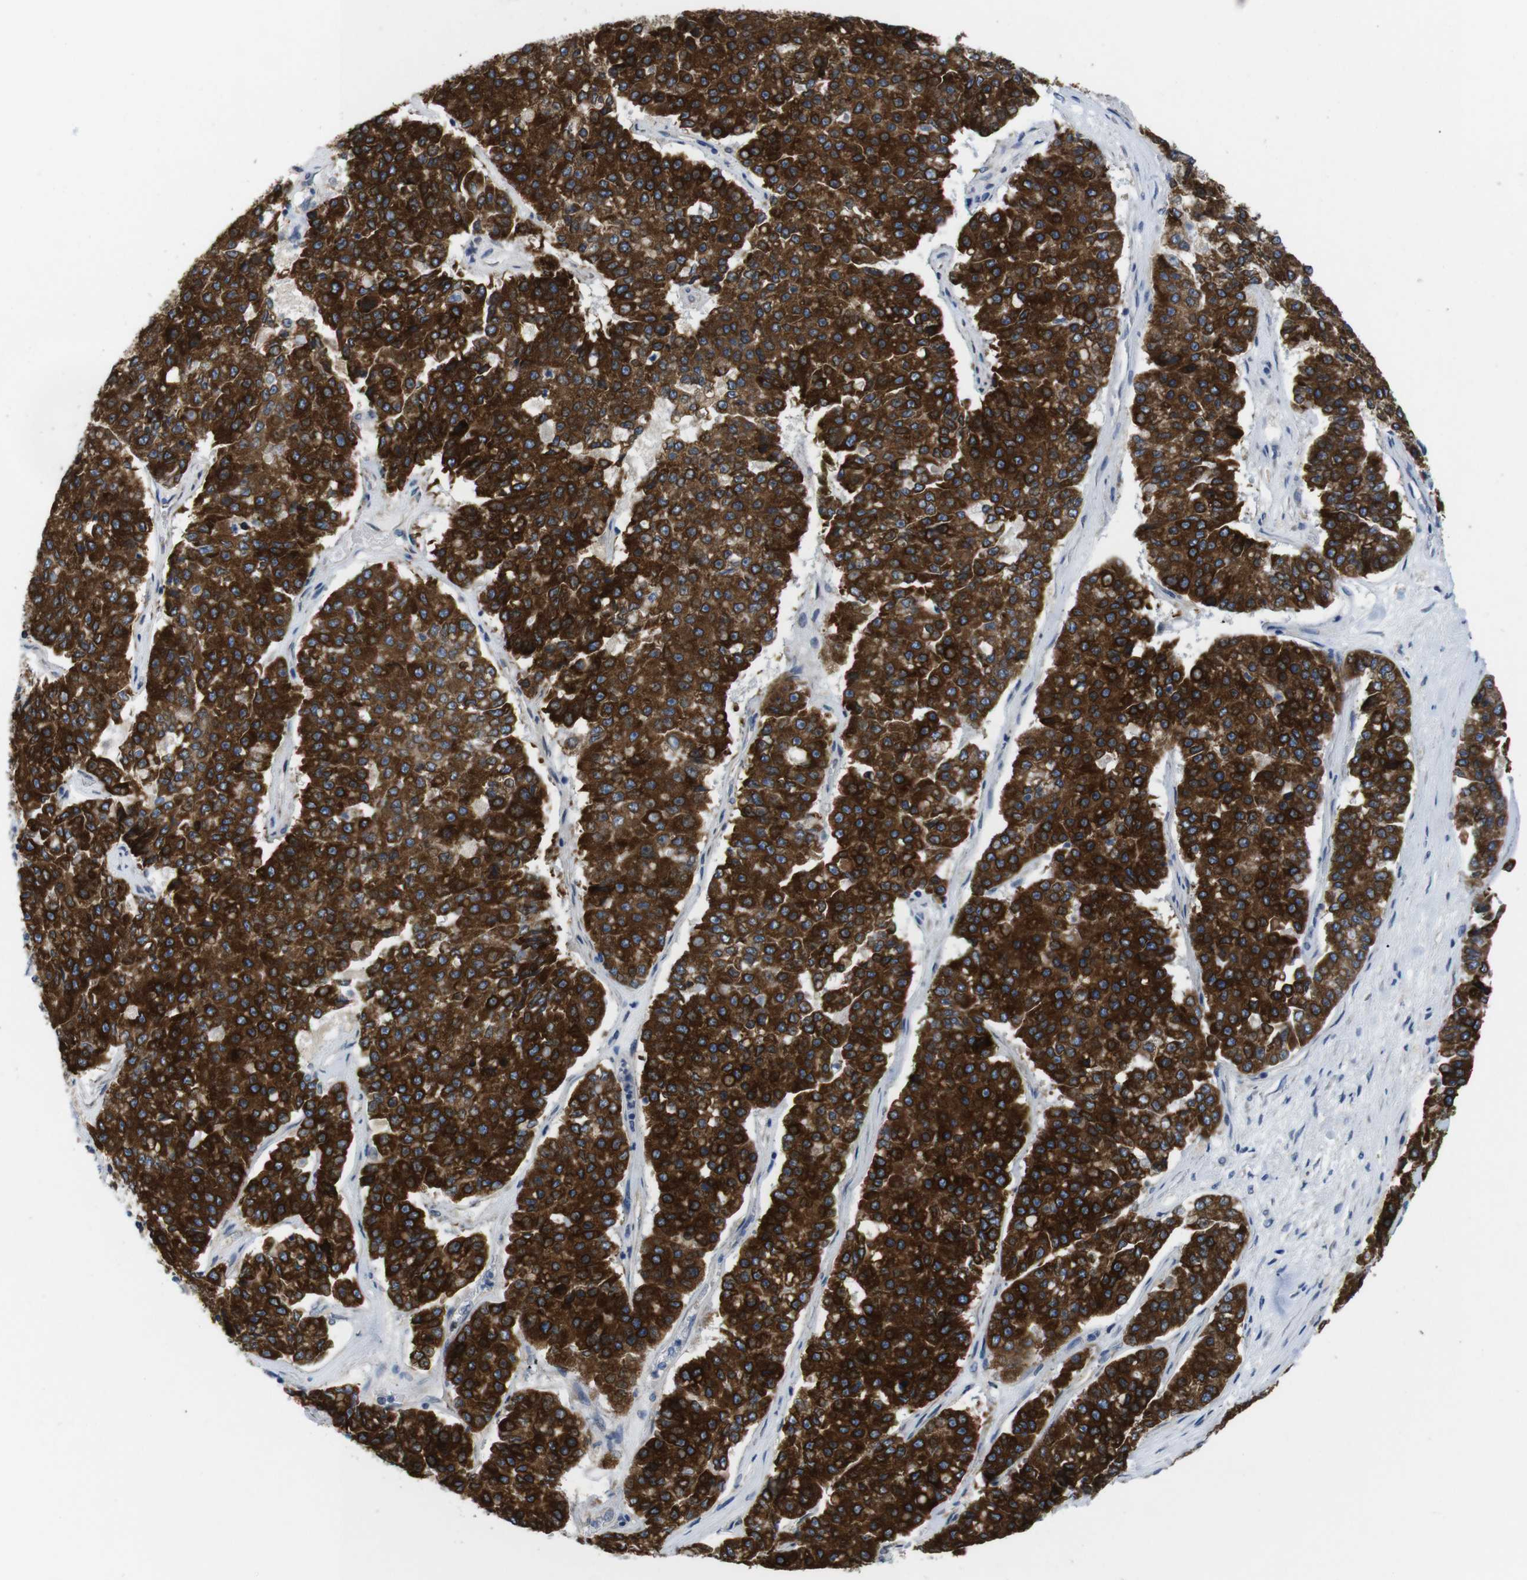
{"staining": {"intensity": "strong", "quantity": ">75%", "location": "cytoplasmic/membranous"}, "tissue": "pancreatic cancer", "cell_type": "Tumor cells", "image_type": "cancer", "snomed": [{"axis": "morphology", "description": "Adenocarcinoma, NOS"}, {"axis": "topography", "description": "Pancreas"}], "caption": "A brown stain highlights strong cytoplasmic/membranous expression of a protein in pancreatic adenocarcinoma tumor cells.", "gene": "HACD3", "patient": {"sex": "male", "age": 50}}